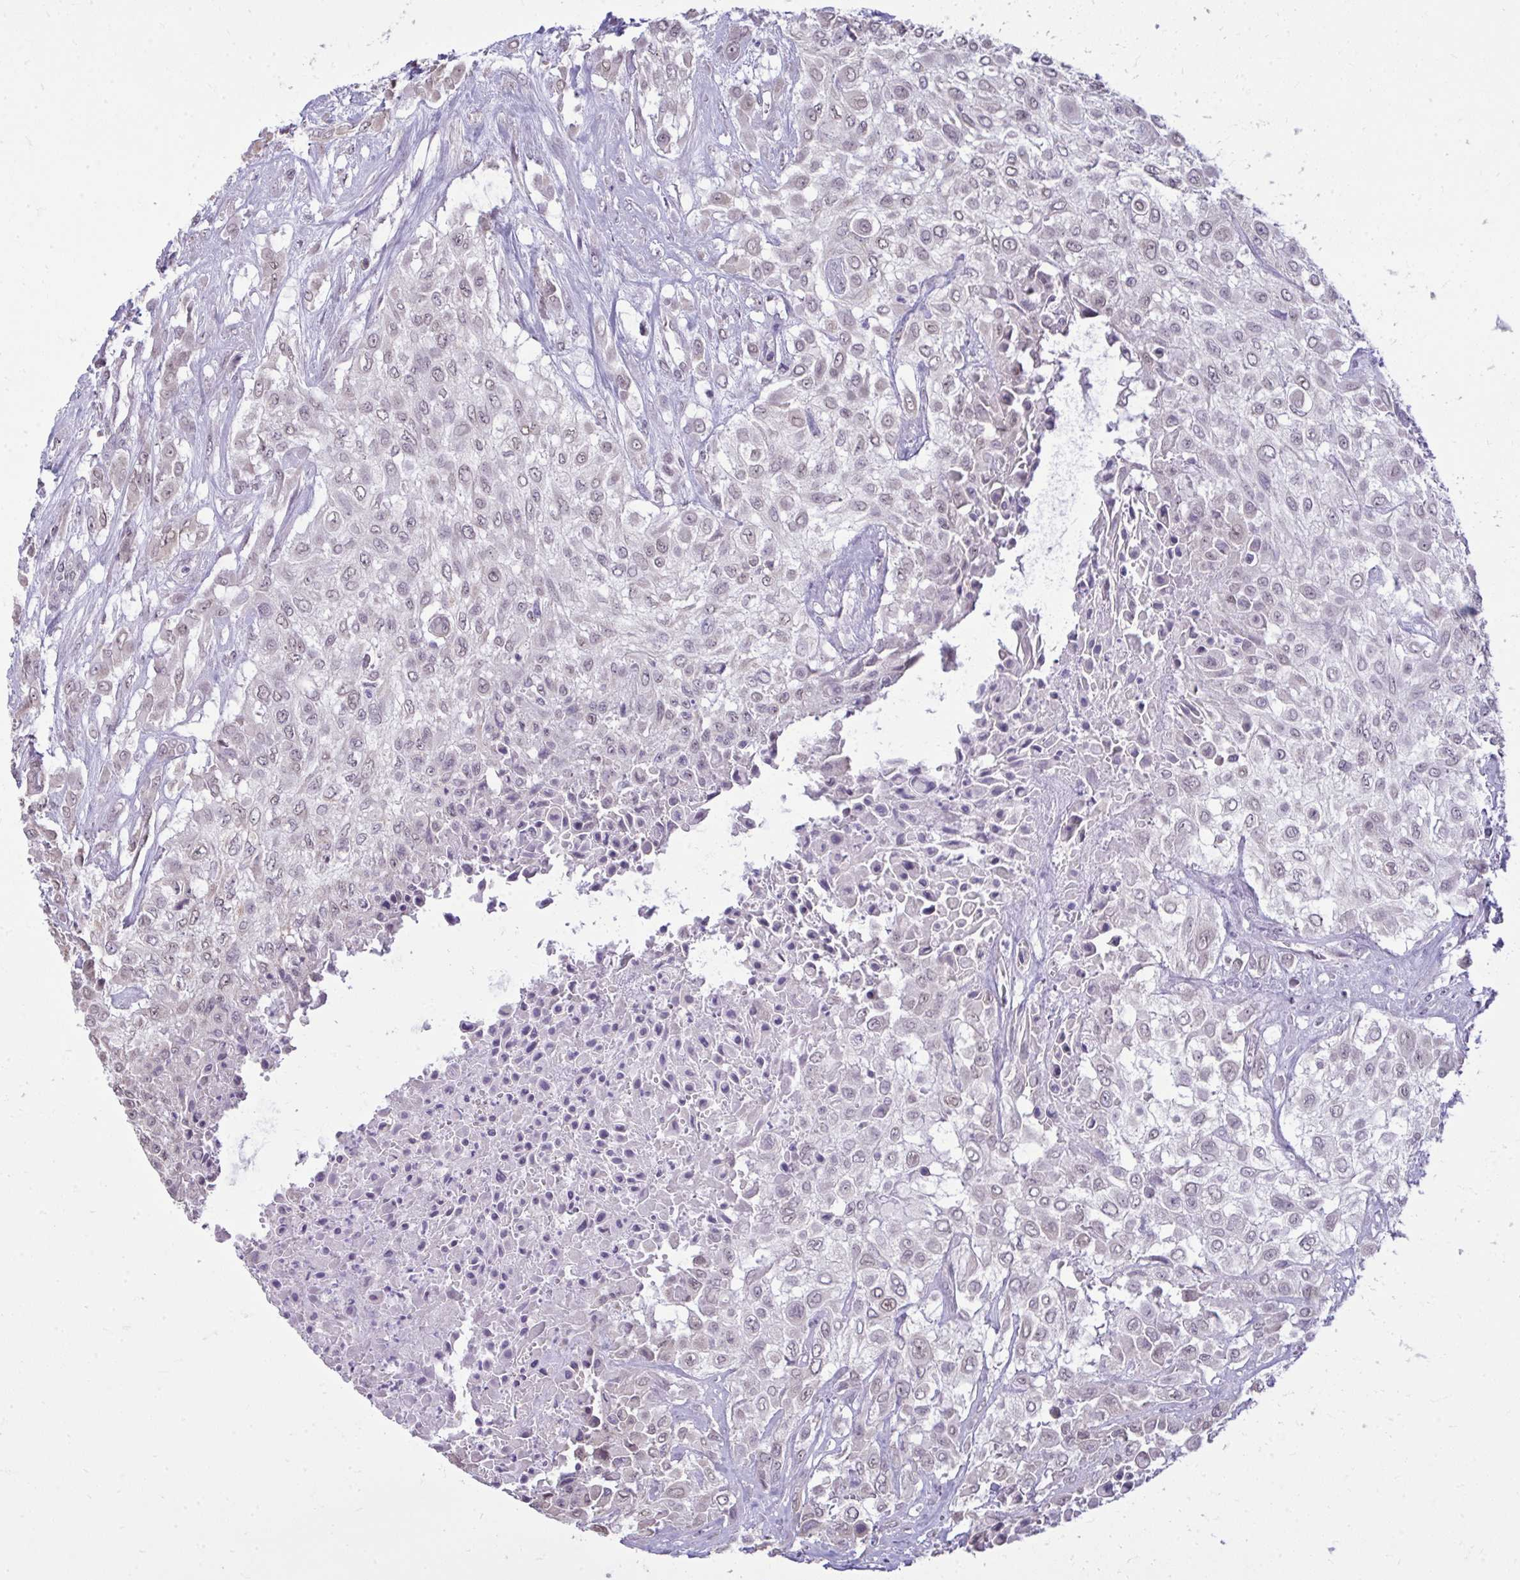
{"staining": {"intensity": "negative", "quantity": "none", "location": "none"}, "tissue": "urothelial cancer", "cell_type": "Tumor cells", "image_type": "cancer", "snomed": [{"axis": "morphology", "description": "Urothelial carcinoma, High grade"}, {"axis": "topography", "description": "Urinary bladder"}], "caption": "This is an immunohistochemistry histopathology image of human urothelial carcinoma (high-grade). There is no positivity in tumor cells.", "gene": "NPPA", "patient": {"sex": "male", "age": 57}}